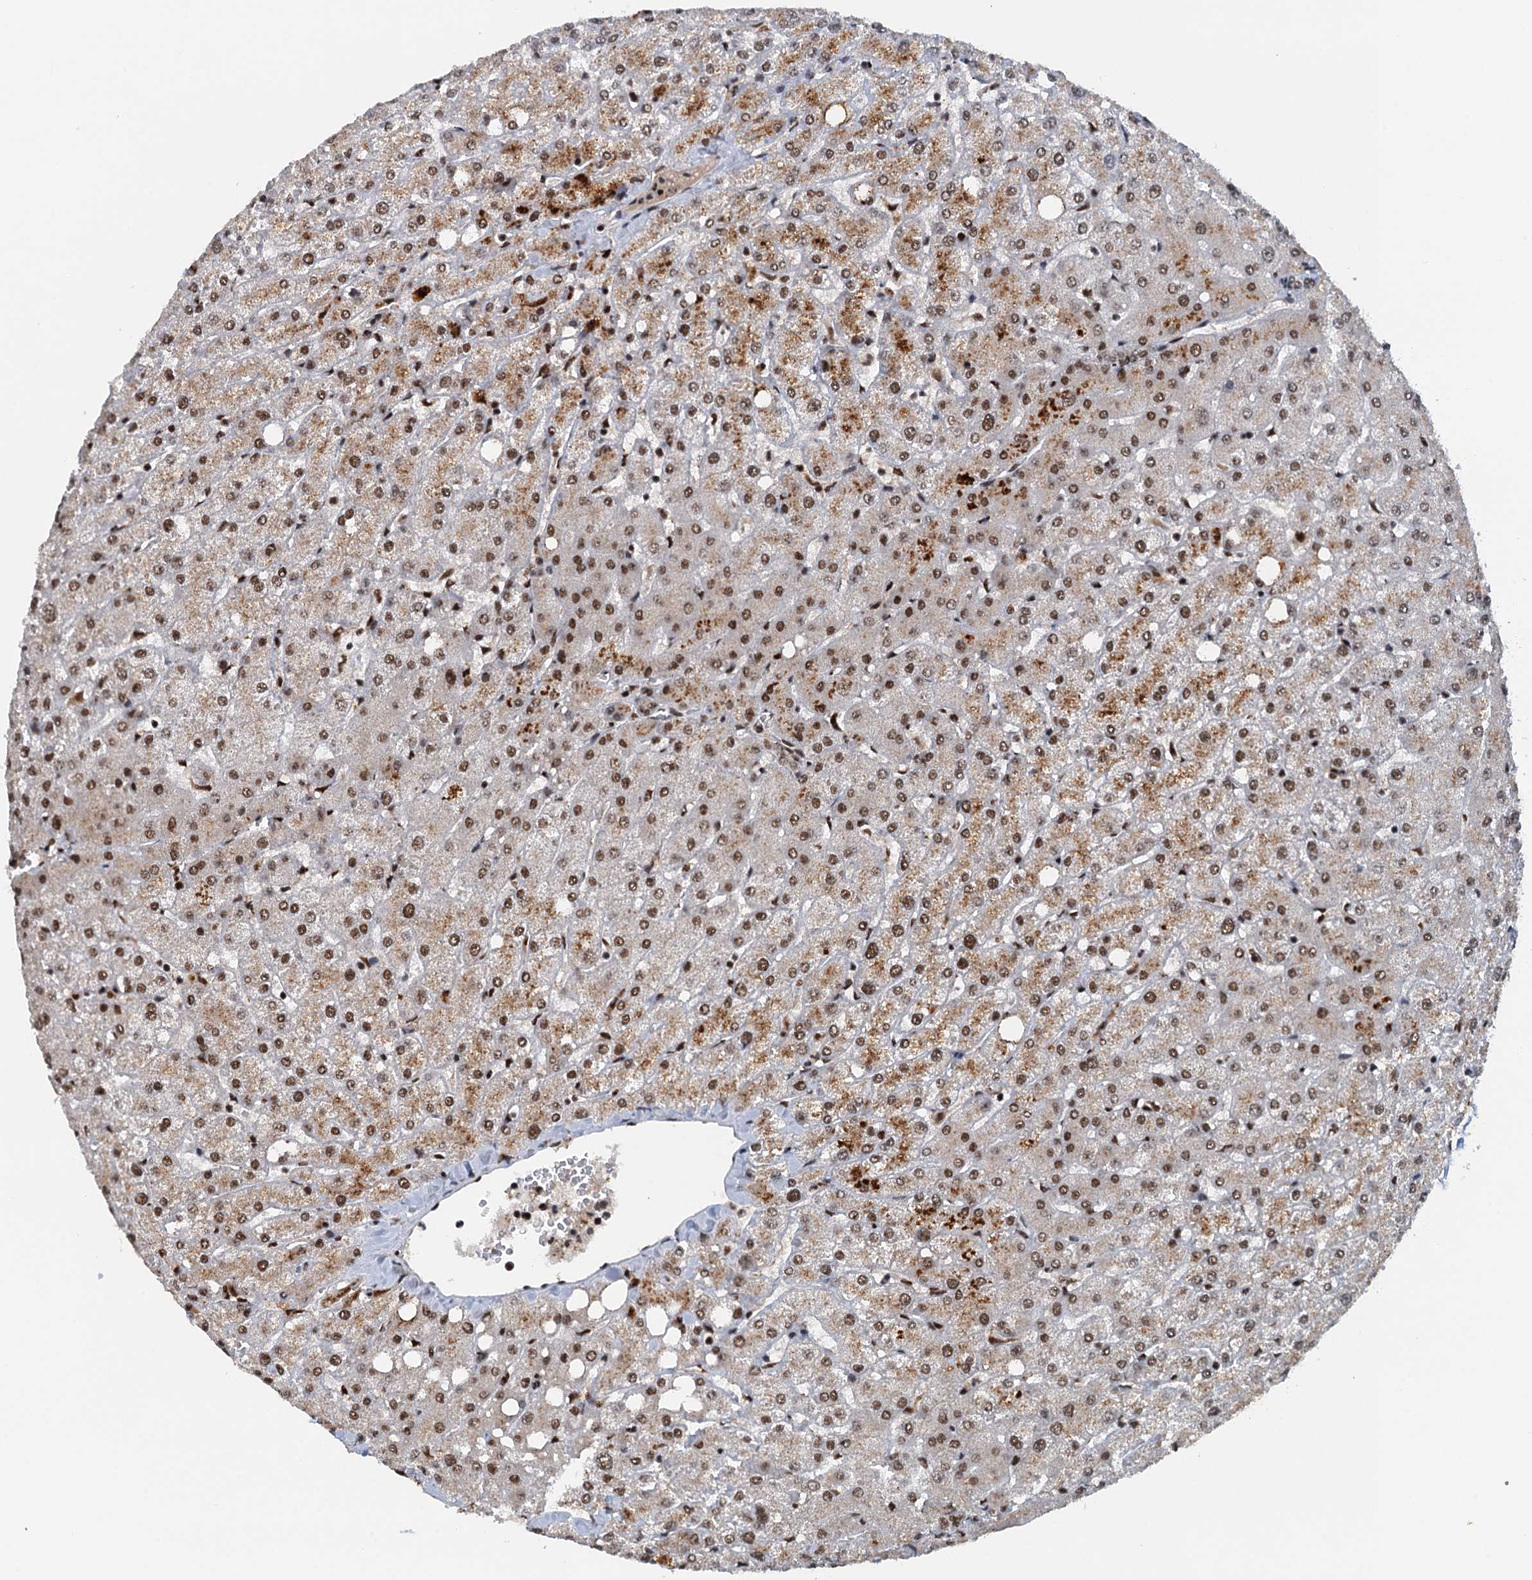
{"staining": {"intensity": "moderate", "quantity": ">75%", "location": "nuclear"}, "tissue": "liver", "cell_type": "Cholangiocytes", "image_type": "normal", "snomed": [{"axis": "morphology", "description": "Normal tissue, NOS"}, {"axis": "topography", "description": "Liver"}], "caption": "Immunohistochemistry staining of benign liver, which demonstrates medium levels of moderate nuclear expression in about >75% of cholangiocytes indicating moderate nuclear protein positivity. The staining was performed using DAB (3,3'-diaminobenzidine) (brown) for protein detection and nuclei were counterstained in hematoxylin (blue).", "gene": "ZC3H18", "patient": {"sex": "female", "age": 54}}